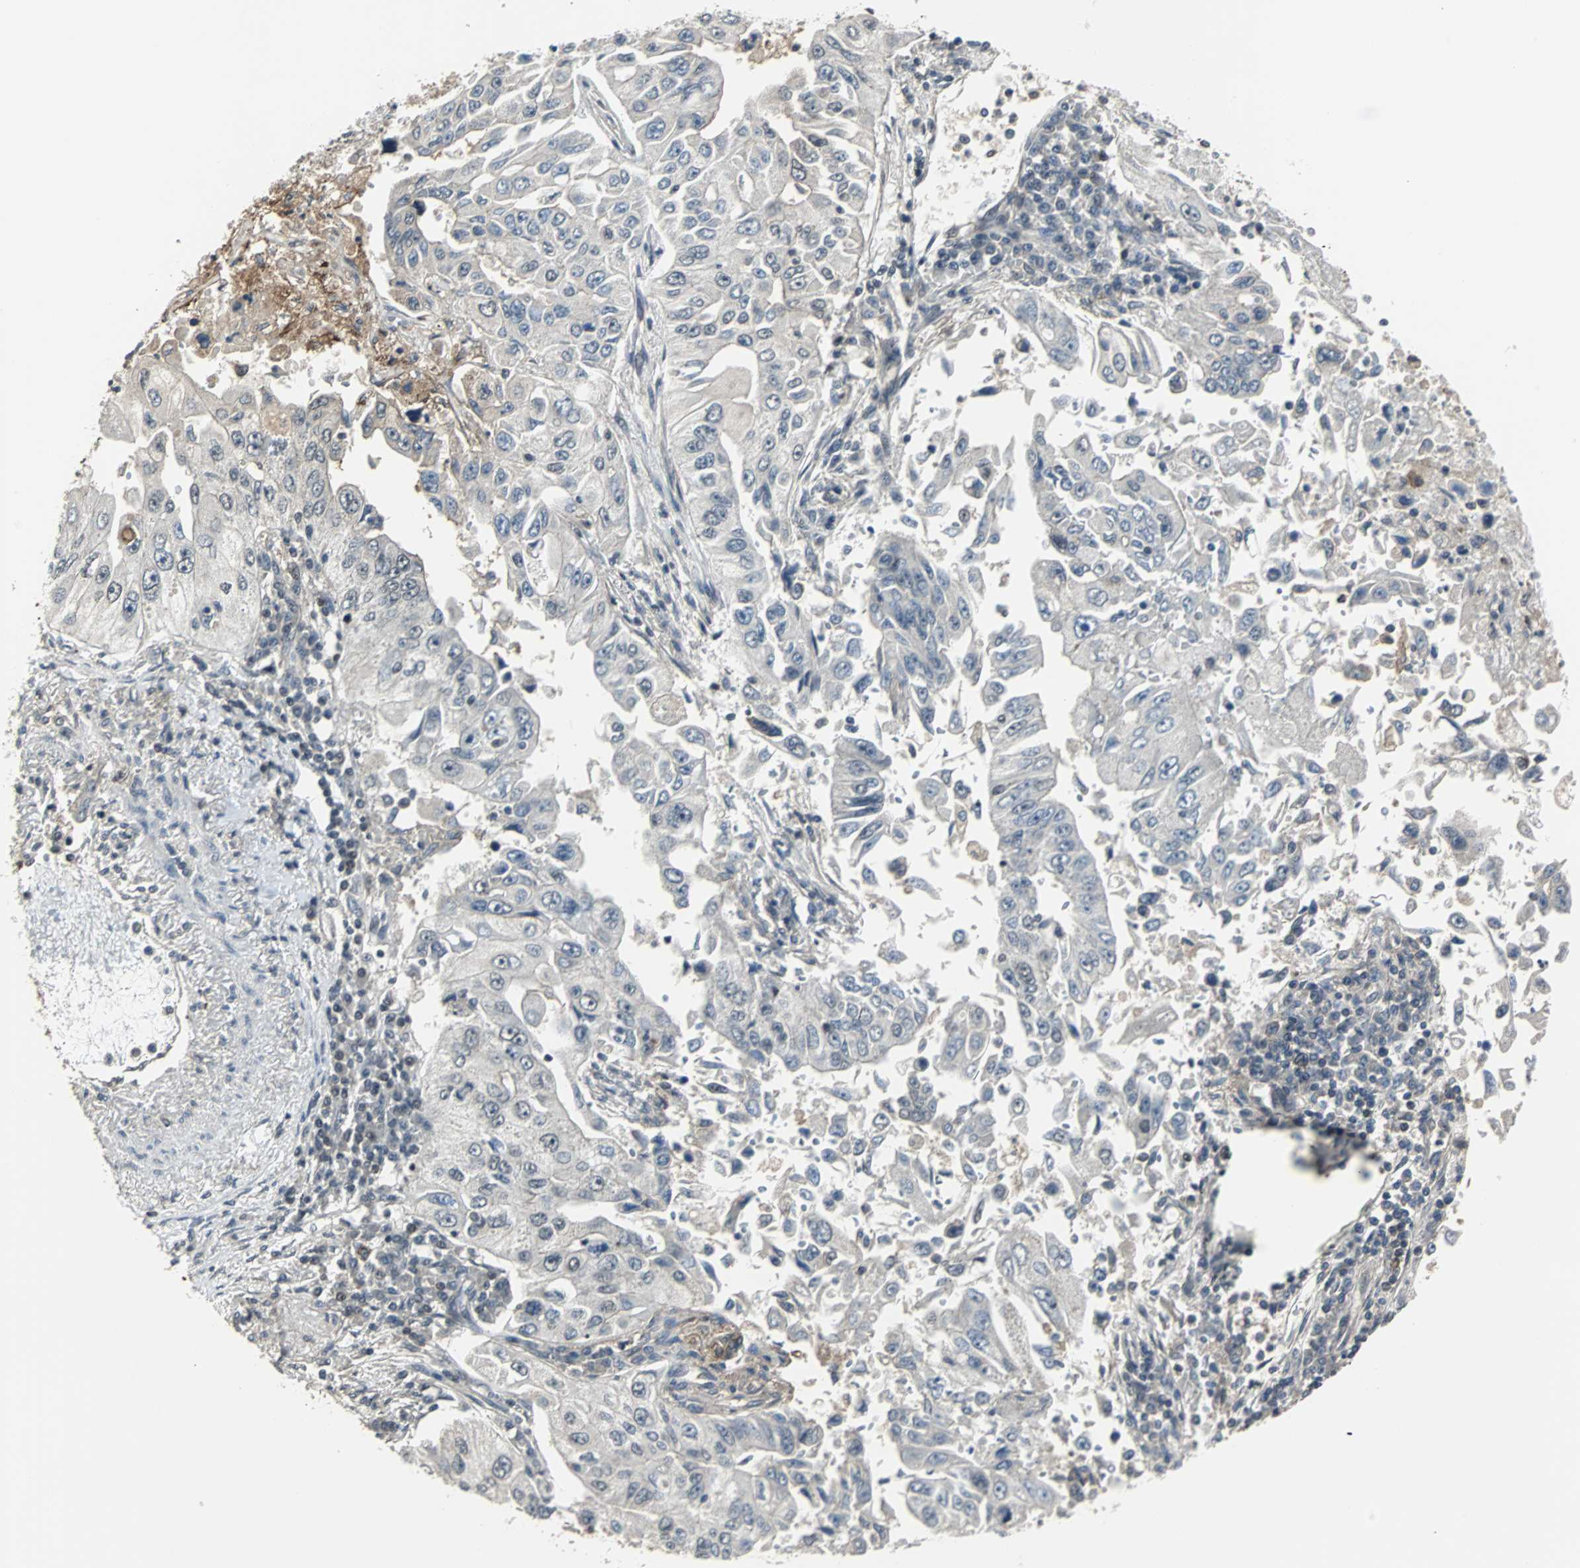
{"staining": {"intensity": "negative", "quantity": "none", "location": "none"}, "tissue": "lung cancer", "cell_type": "Tumor cells", "image_type": "cancer", "snomed": [{"axis": "morphology", "description": "Adenocarcinoma, NOS"}, {"axis": "topography", "description": "Lung"}], "caption": "Tumor cells show no significant expression in adenocarcinoma (lung).", "gene": "MKX", "patient": {"sex": "male", "age": 84}}